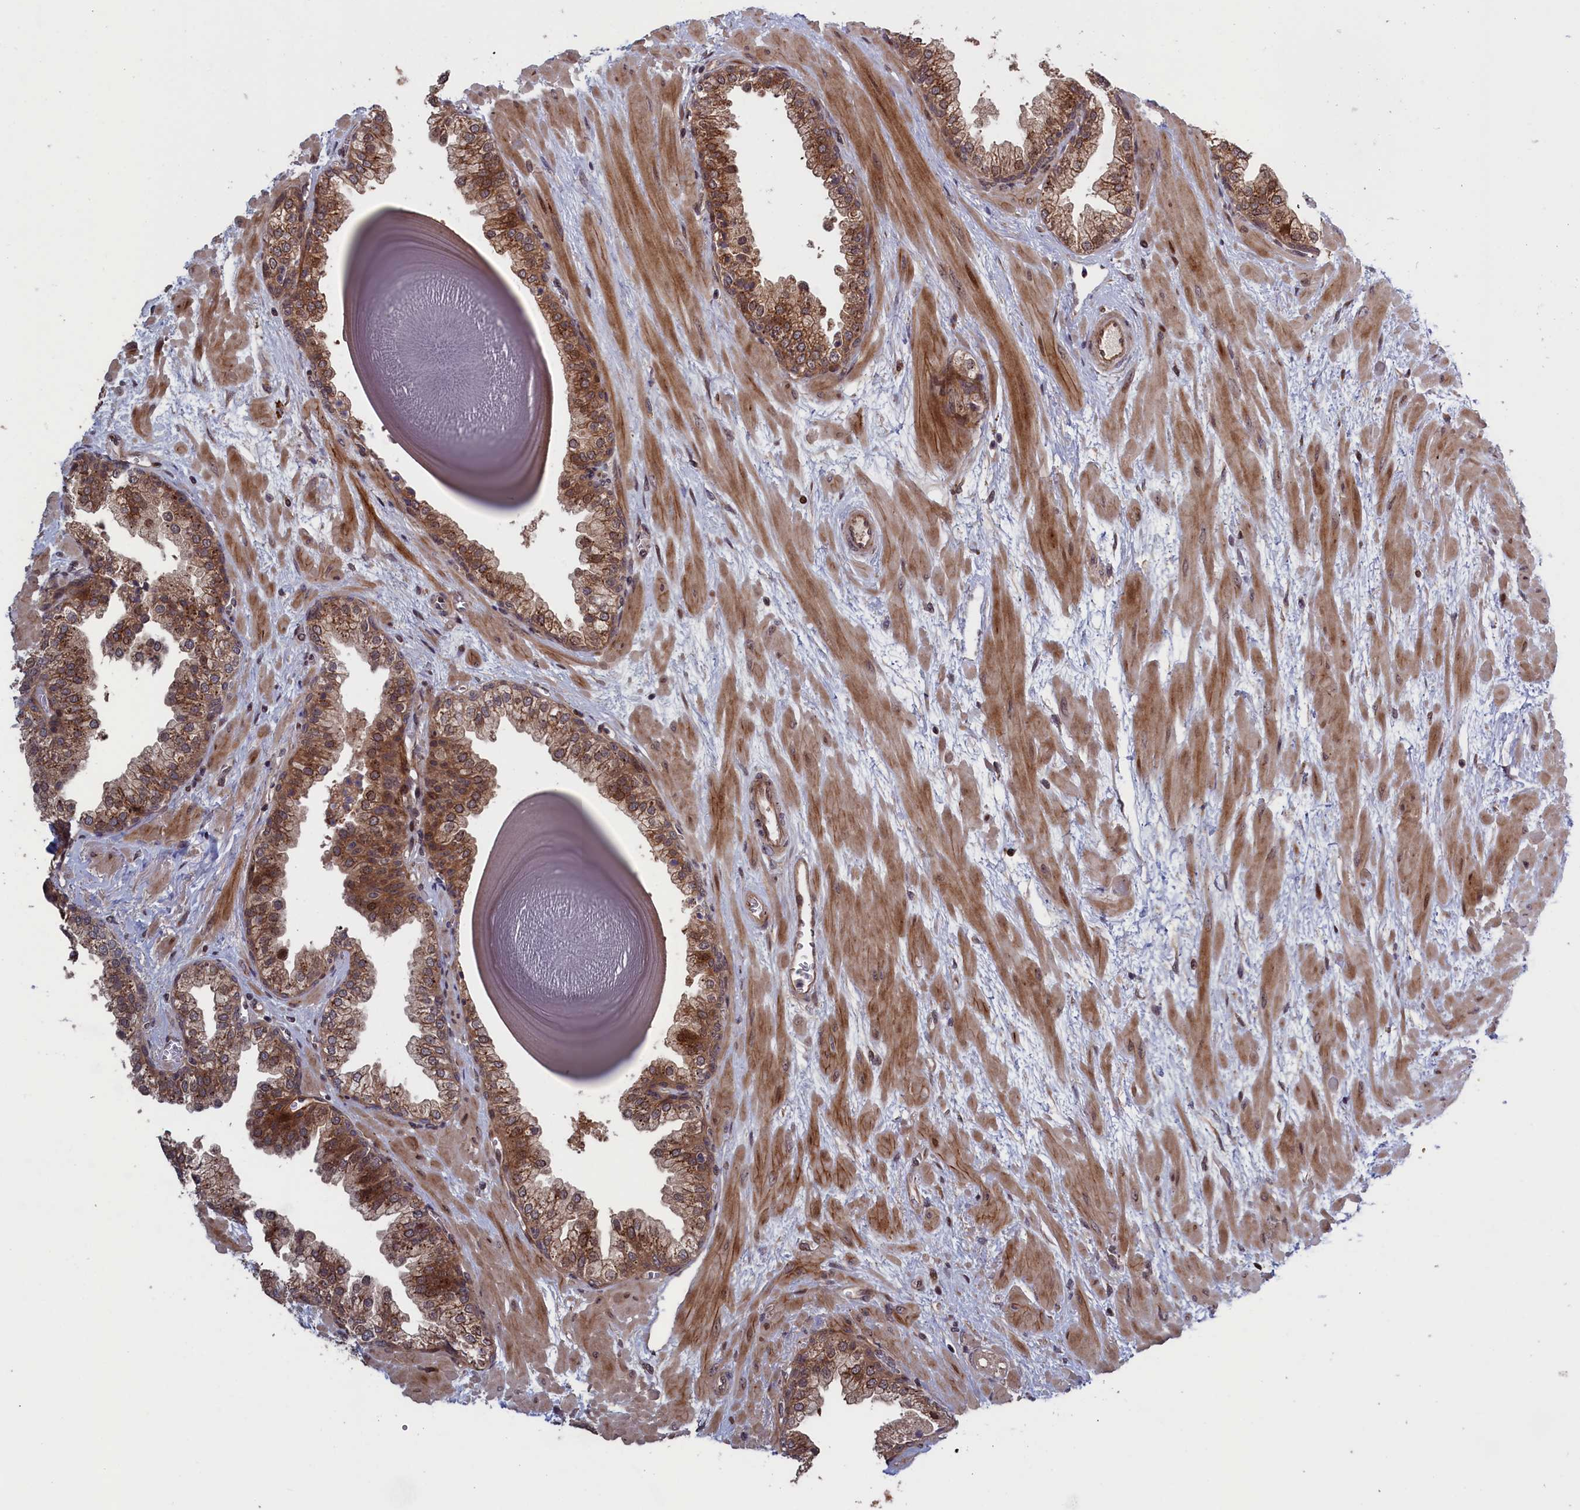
{"staining": {"intensity": "moderate", "quantity": ">75%", "location": "cytoplasmic/membranous"}, "tissue": "prostate", "cell_type": "Glandular cells", "image_type": "normal", "snomed": [{"axis": "morphology", "description": "Normal tissue, NOS"}, {"axis": "topography", "description": "Prostate"}], "caption": "Protein expression analysis of normal prostate reveals moderate cytoplasmic/membranous expression in approximately >75% of glandular cells.", "gene": "LSG1", "patient": {"sex": "male", "age": 48}}